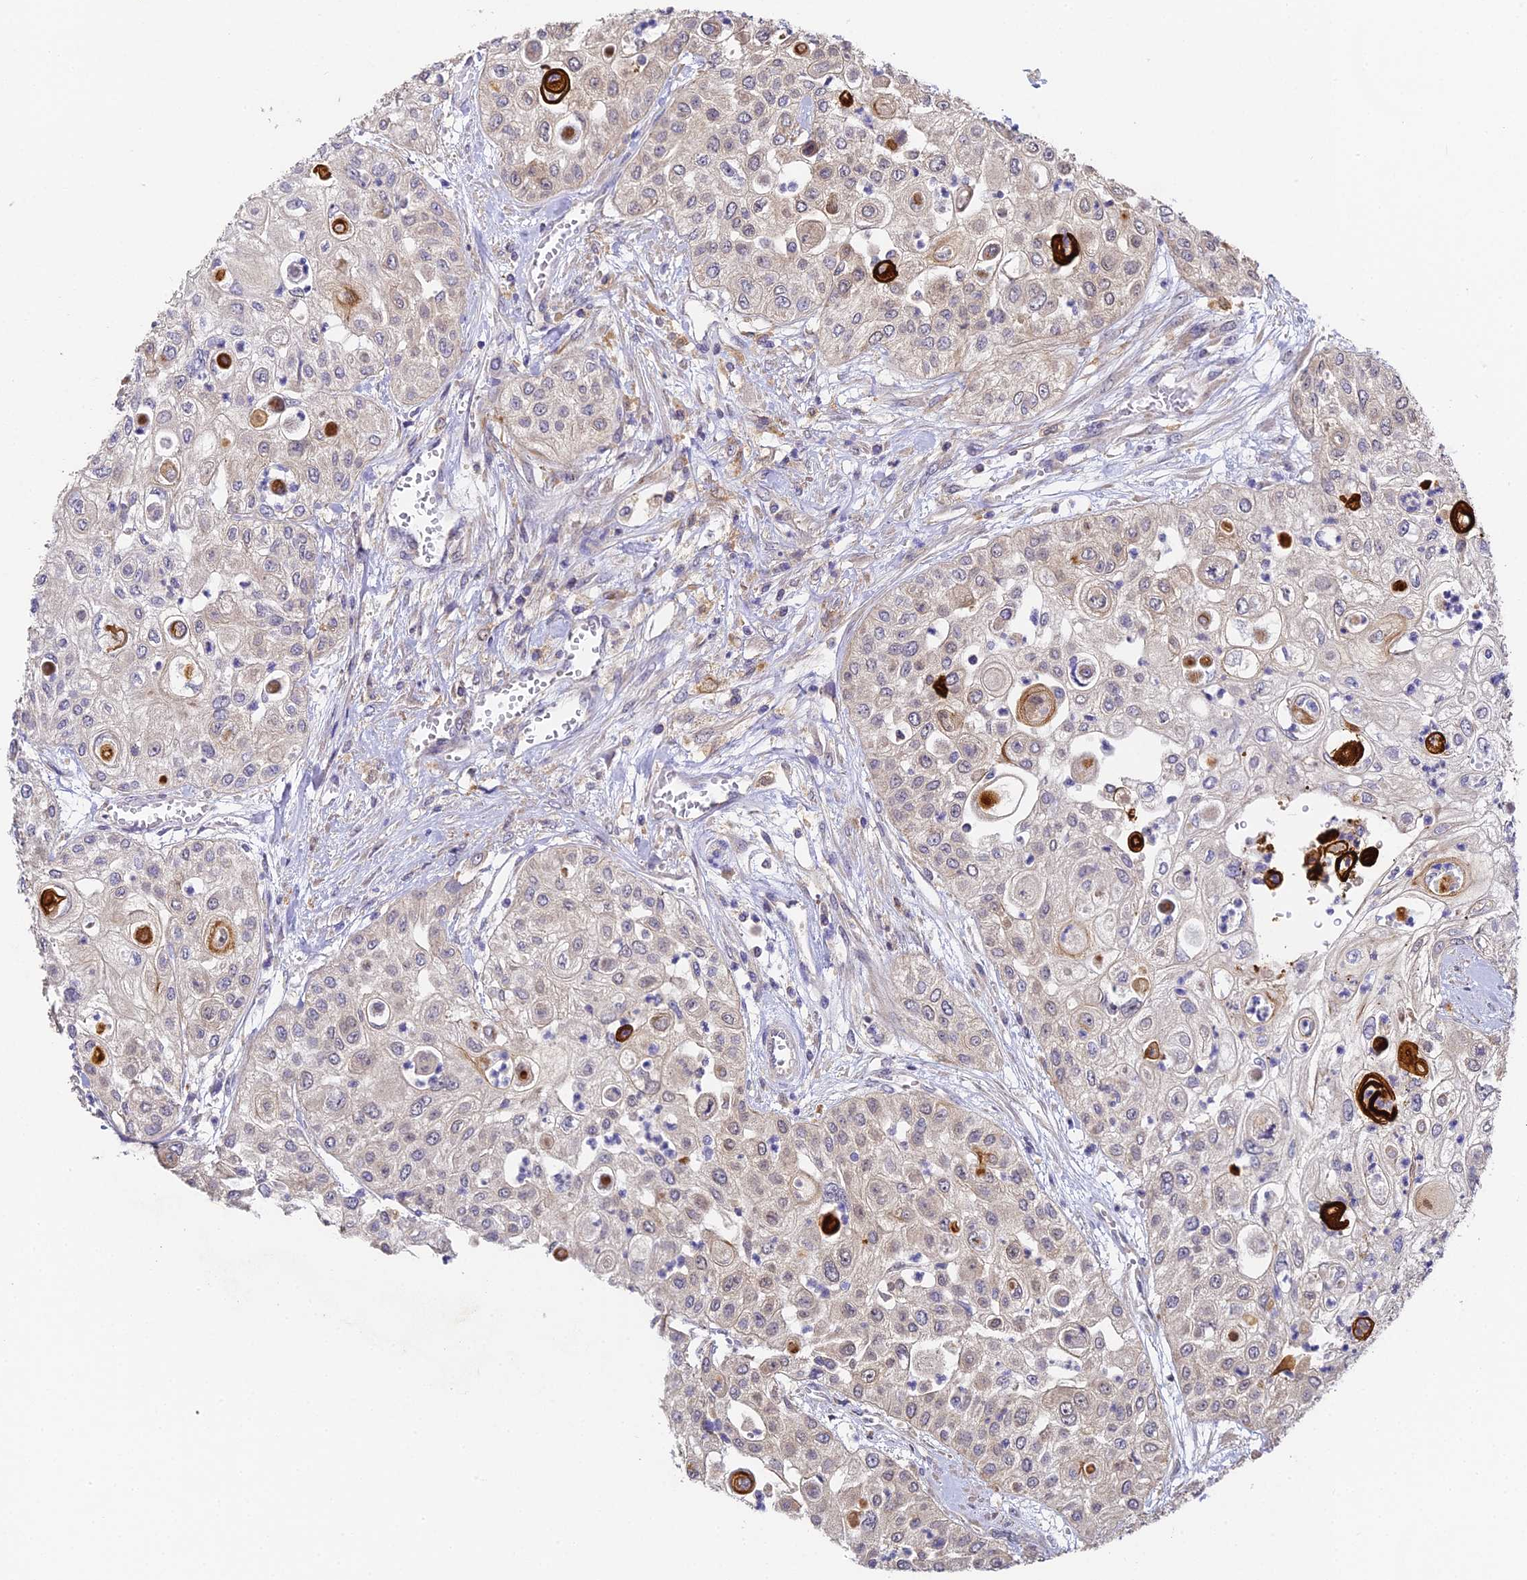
{"staining": {"intensity": "negative", "quantity": "none", "location": "none"}, "tissue": "urothelial cancer", "cell_type": "Tumor cells", "image_type": "cancer", "snomed": [{"axis": "morphology", "description": "Urothelial carcinoma, High grade"}, {"axis": "topography", "description": "Urinary bladder"}], "caption": "Protein analysis of urothelial carcinoma (high-grade) displays no significant staining in tumor cells.", "gene": "YAE1", "patient": {"sex": "female", "age": 79}}